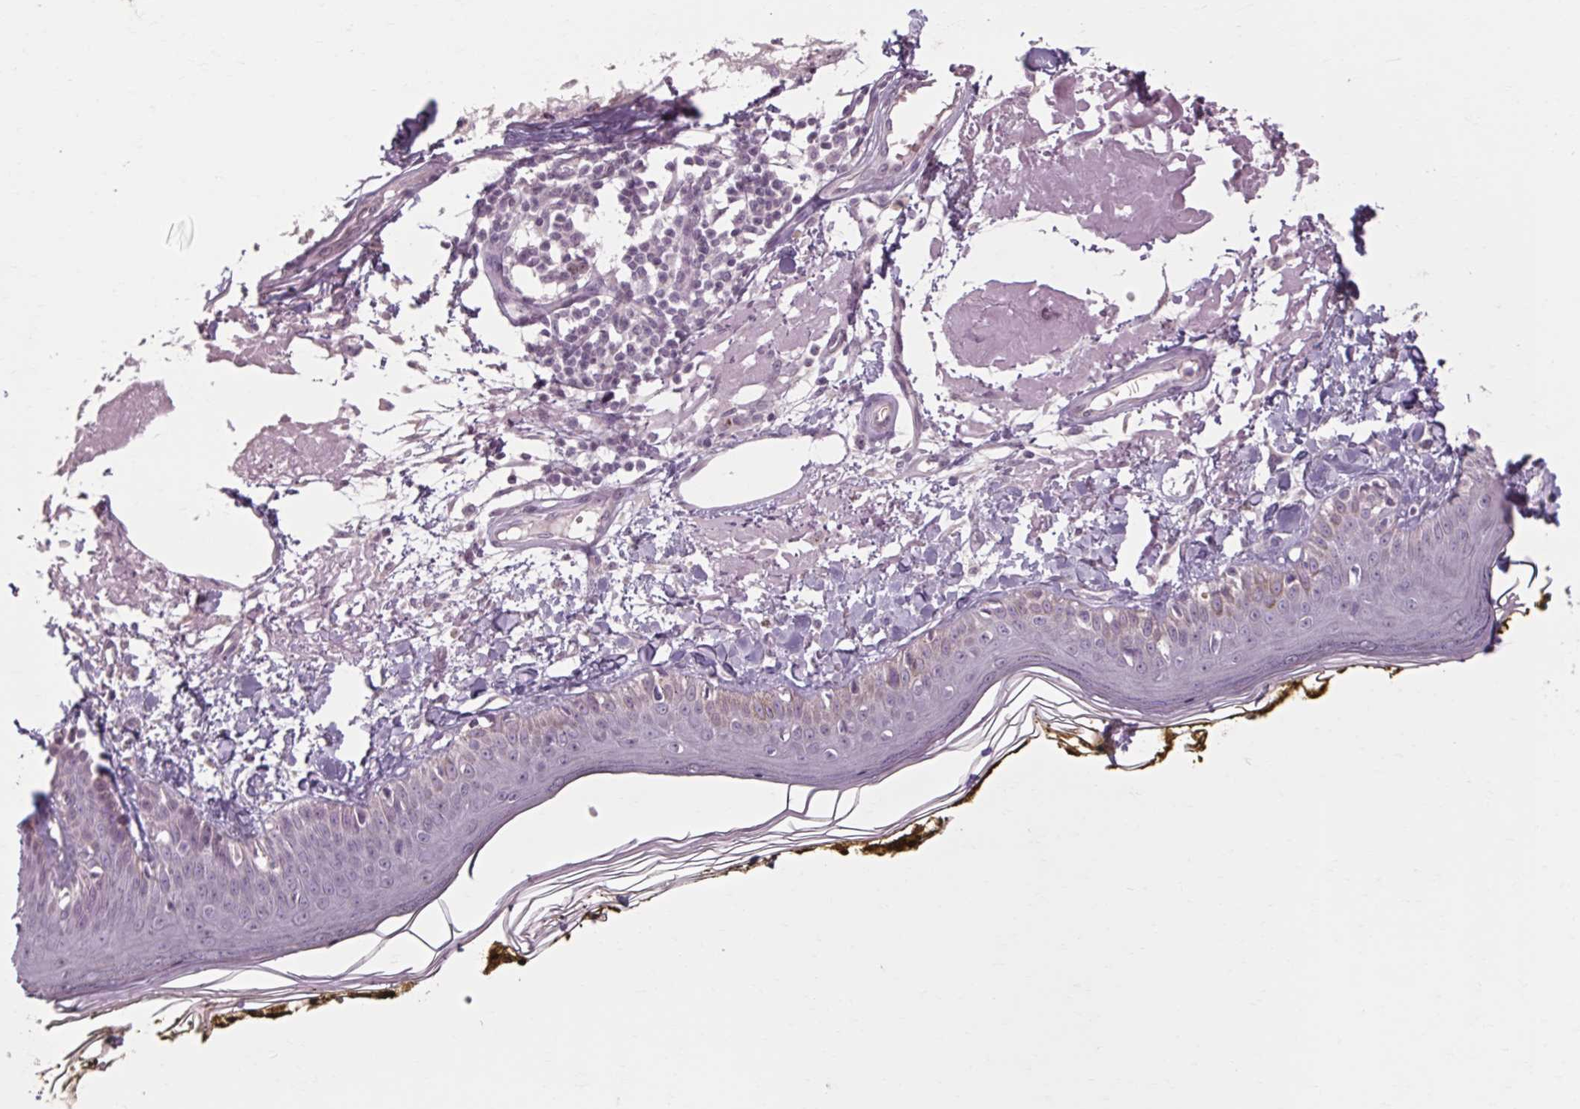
{"staining": {"intensity": "negative", "quantity": "none", "location": "none"}, "tissue": "skin", "cell_type": "Fibroblasts", "image_type": "normal", "snomed": [{"axis": "morphology", "description": "Normal tissue, NOS"}, {"axis": "topography", "description": "Skin"}], "caption": "Protein analysis of normal skin displays no significant positivity in fibroblasts.", "gene": "POMC", "patient": {"sex": "male", "age": 76}}